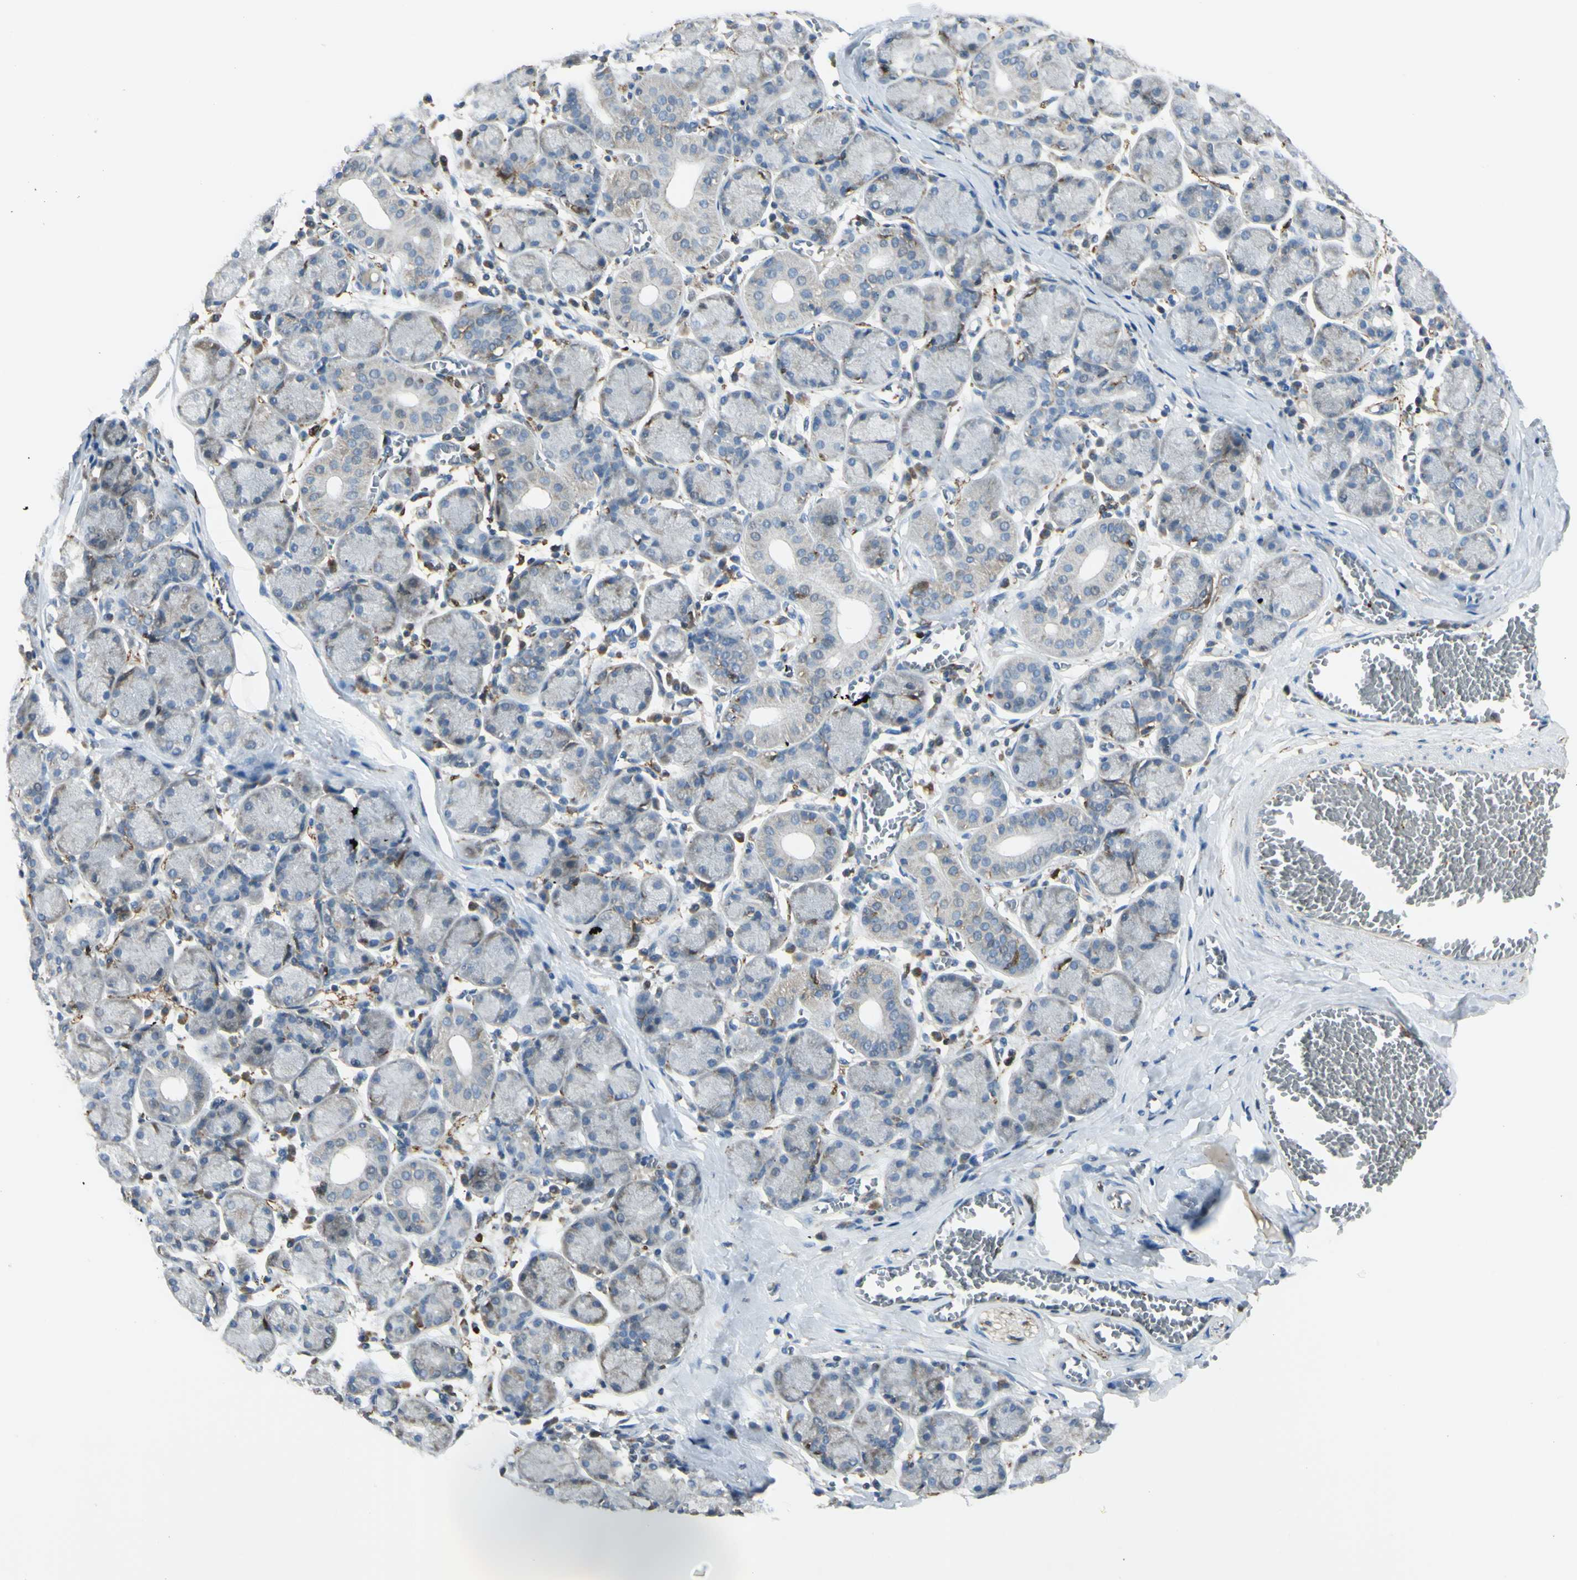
{"staining": {"intensity": "weak", "quantity": "<25%", "location": "cytoplasmic/membranous"}, "tissue": "salivary gland", "cell_type": "Glandular cells", "image_type": "normal", "snomed": [{"axis": "morphology", "description": "Normal tissue, NOS"}, {"axis": "topography", "description": "Salivary gland"}], "caption": "Glandular cells show no significant expression in benign salivary gland. (DAB (3,3'-diaminobenzidine) immunohistochemistry visualized using brightfield microscopy, high magnification).", "gene": "CYRIB", "patient": {"sex": "female", "age": 24}}